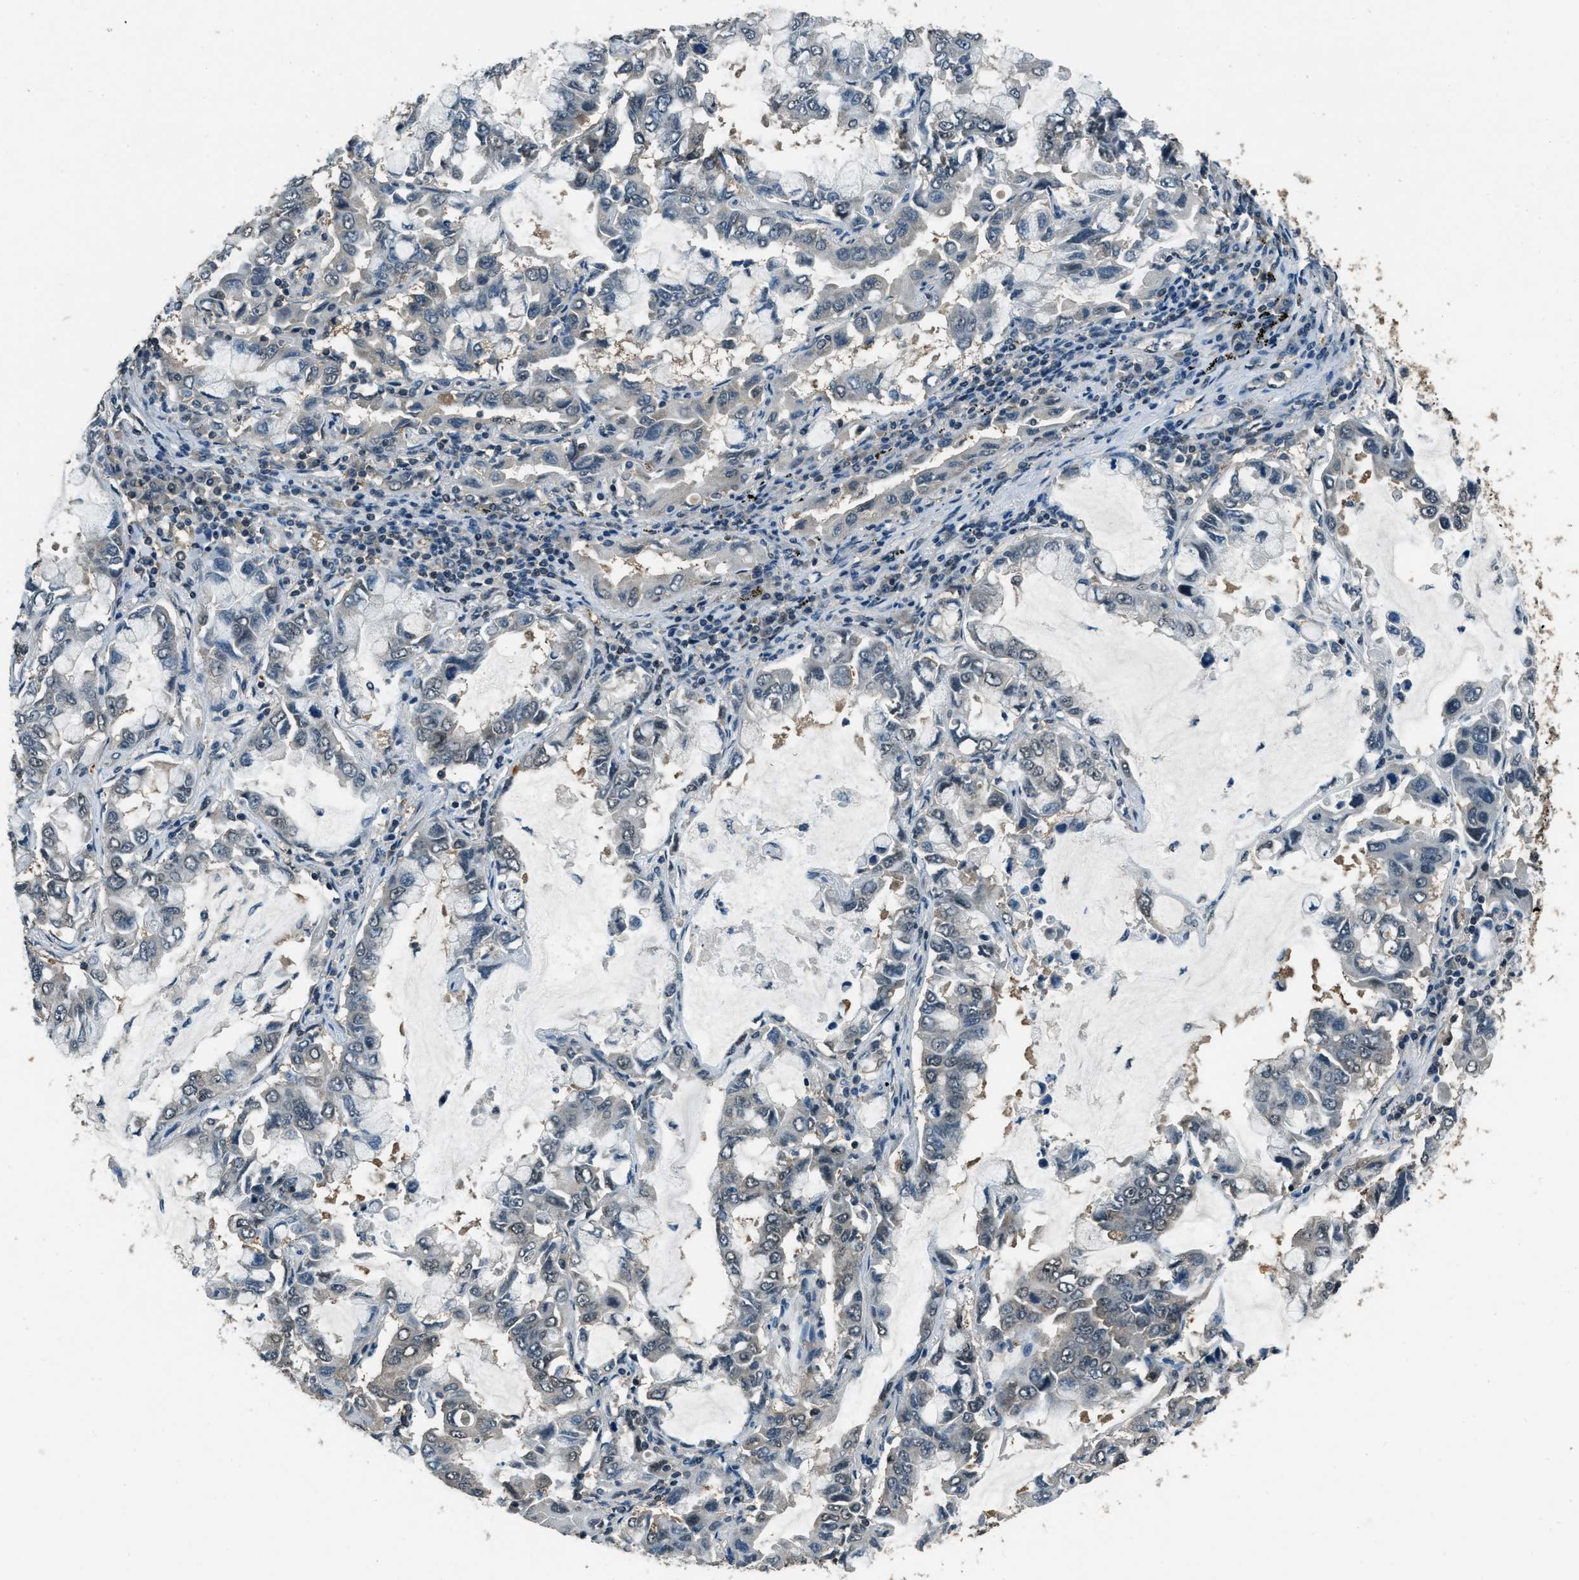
{"staining": {"intensity": "negative", "quantity": "none", "location": "none"}, "tissue": "lung cancer", "cell_type": "Tumor cells", "image_type": "cancer", "snomed": [{"axis": "morphology", "description": "Adenocarcinoma, NOS"}, {"axis": "topography", "description": "Lung"}], "caption": "Human lung cancer (adenocarcinoma) stained for a protein using immunohistochemistry displays no staining in tumor cells.", "gene": "NUDCD3", "patient": {"sex": "male", "age": 64}}